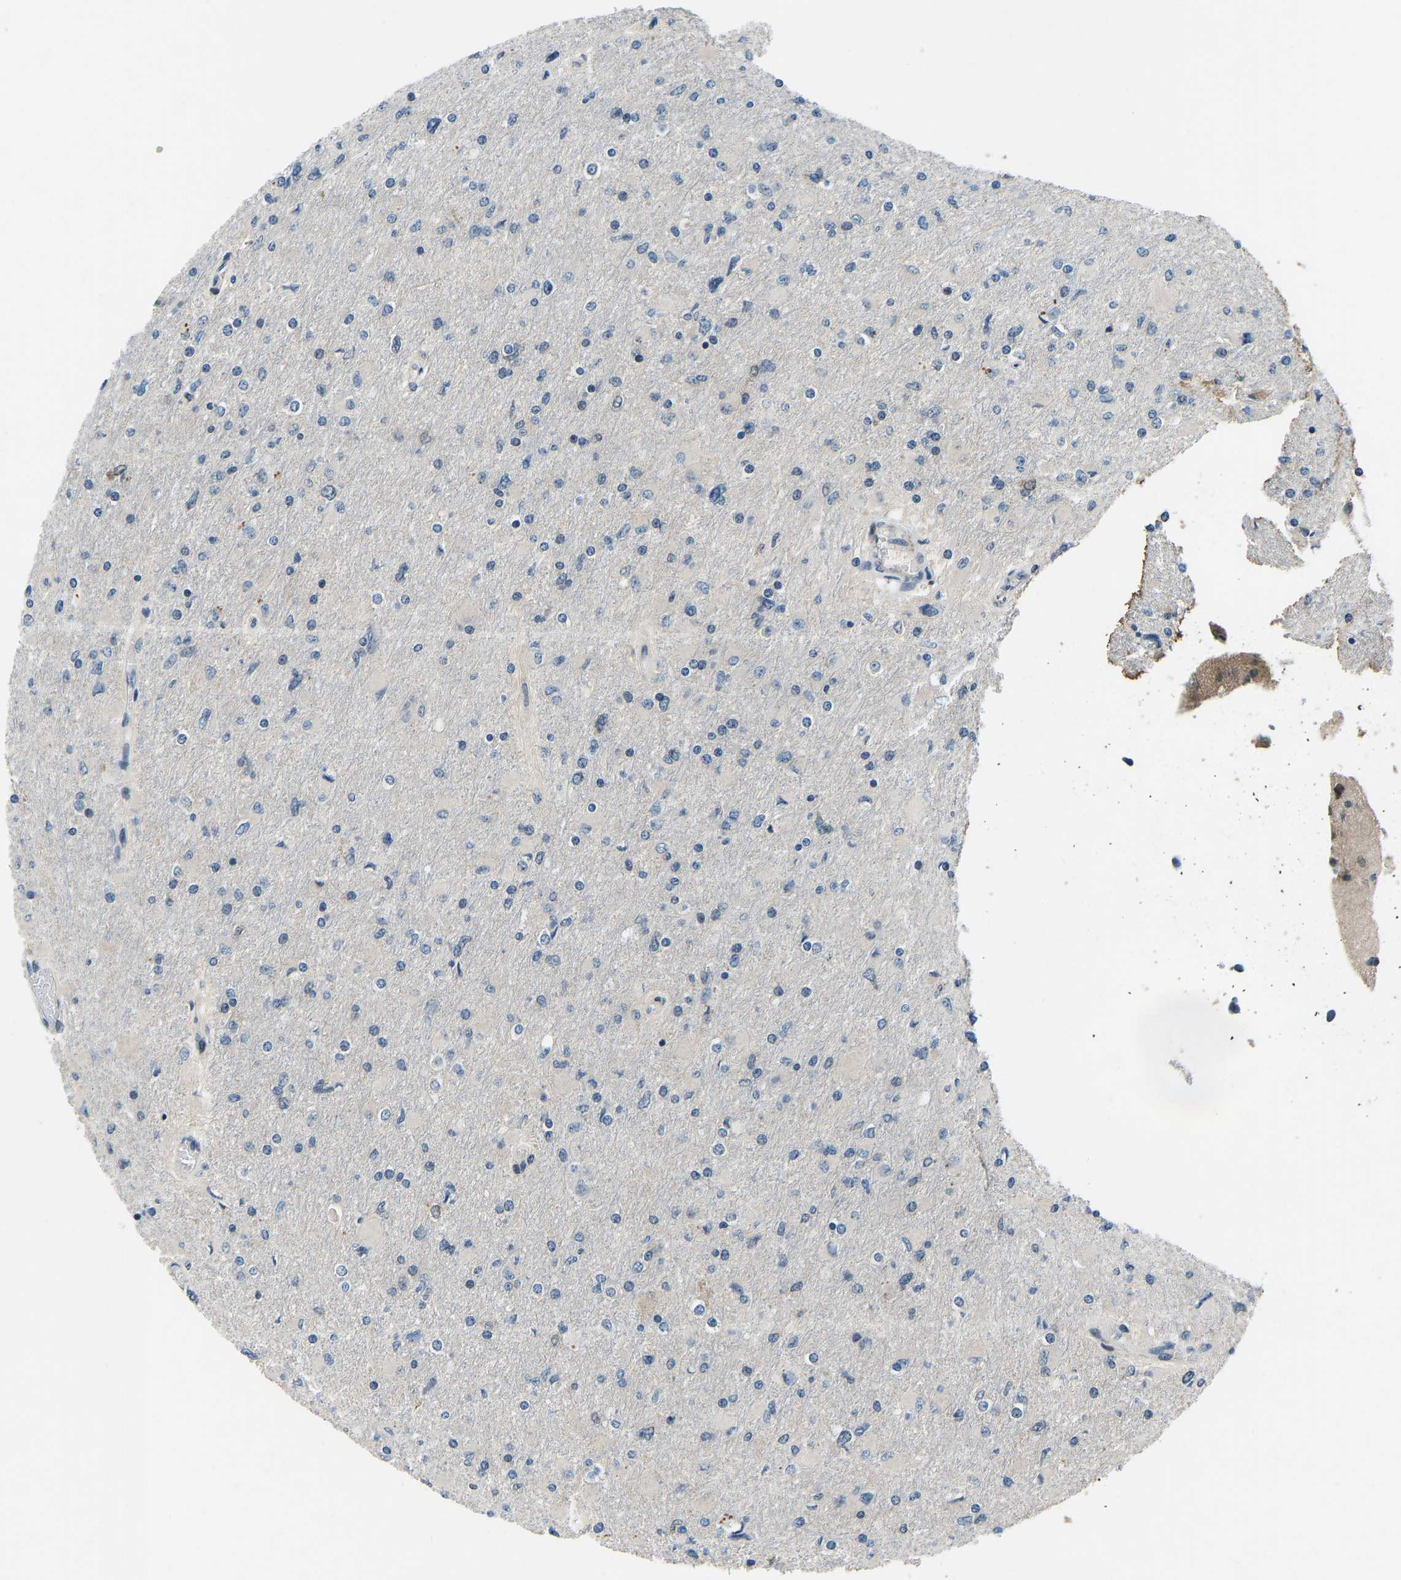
{"staining": {"intensity": "negative", "quantity": "none", "location": "none"}, "tissue": "glioma", "cell_type": "Tumor cells", "image_type": "cancer", "snomed": [{"axis": "morphology", "description": "Glioma, malignant, High grade"}, {"axis": "topography", "description": "Cerebral cortex"}], "caption": "Immunohistochemical staining of human glioma demonstrates no significant staining in tumor cells.", "gene": "RLIM", "patient": {"sex": "female", "age": 36}}